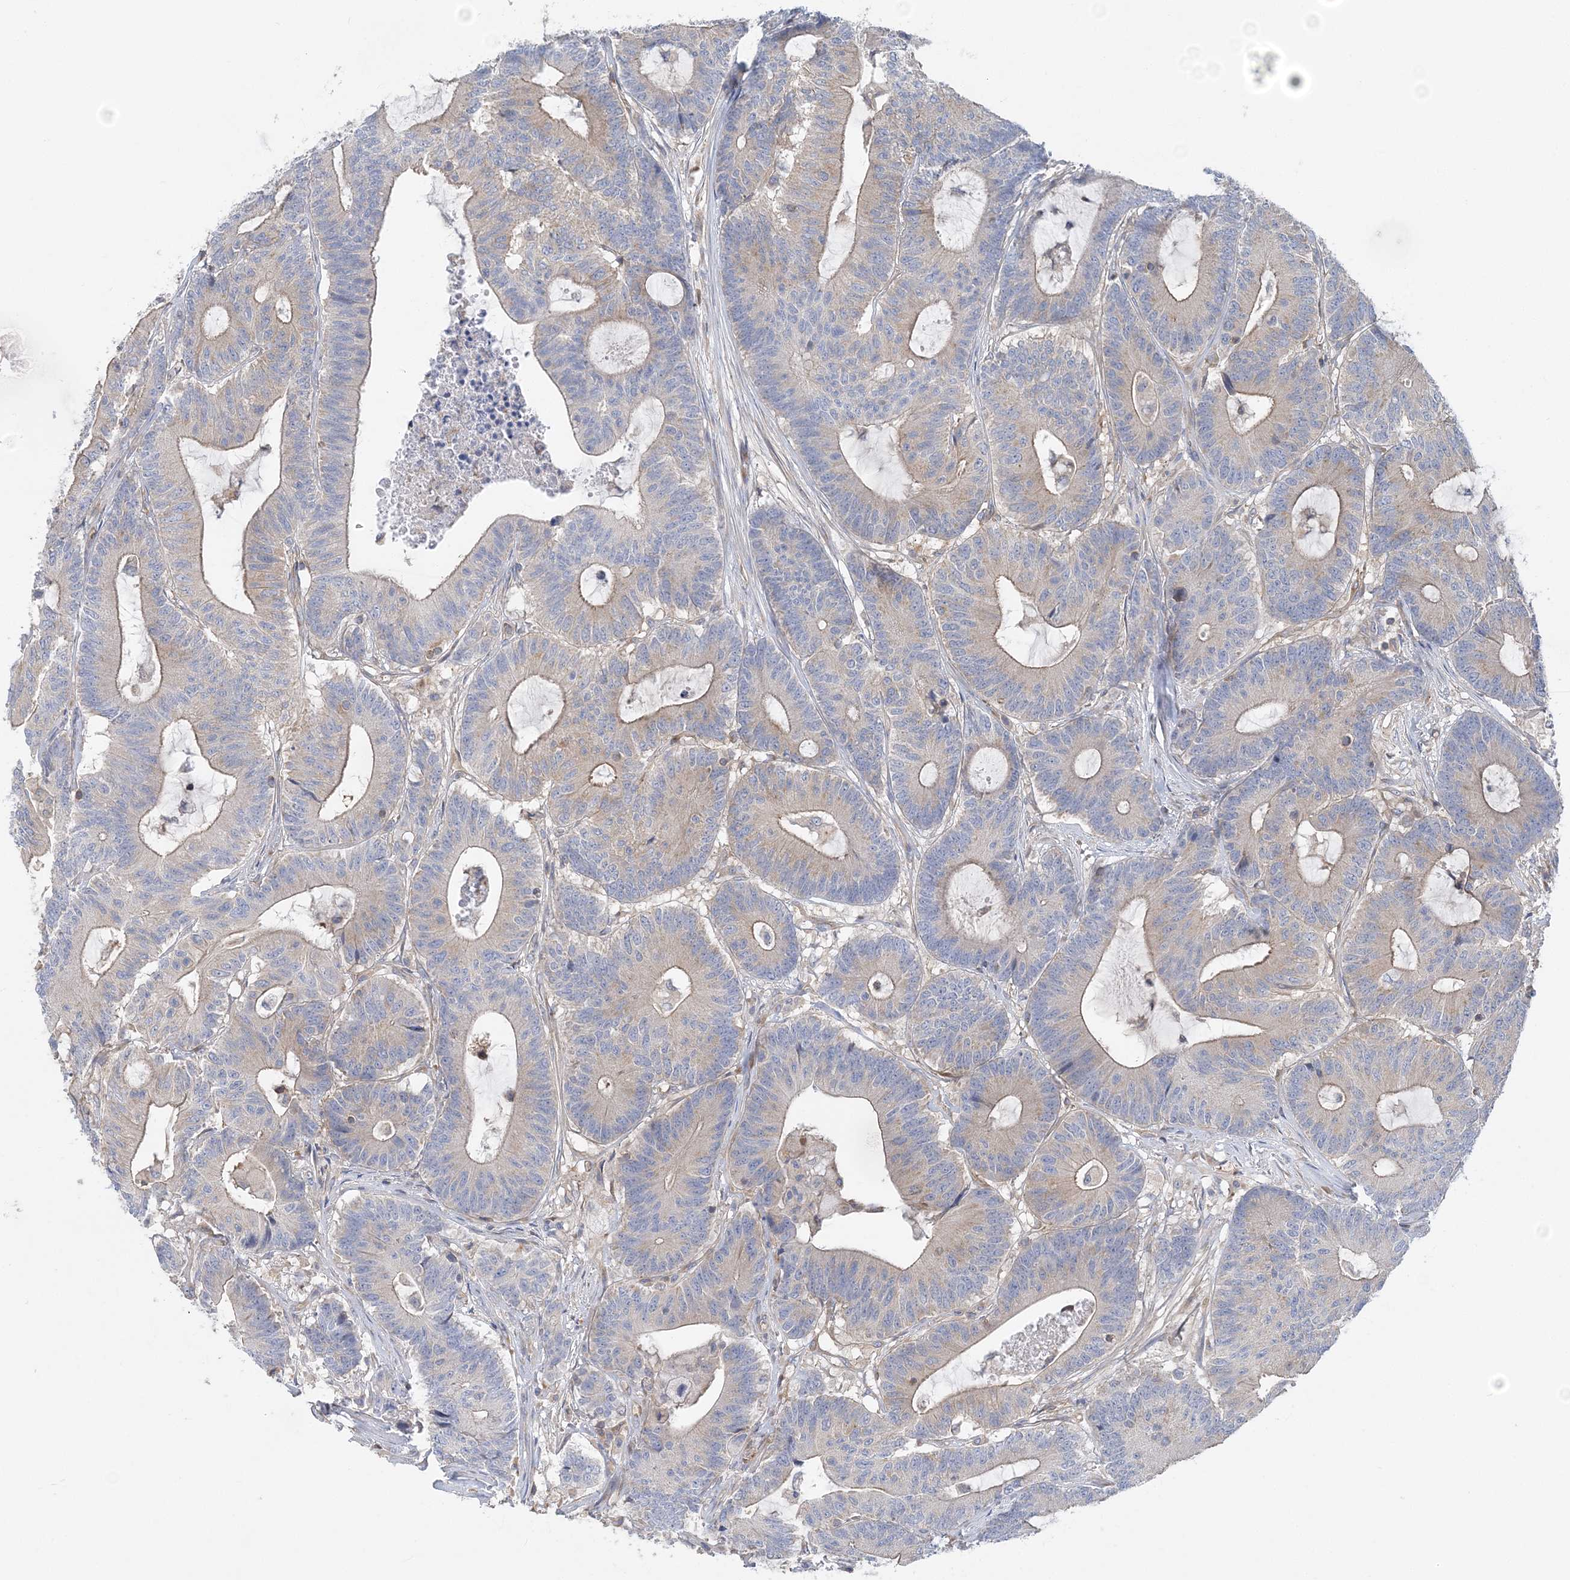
{"staining": {"intensity": "weak", "quantity": "<25%", "location": "cytoplasmic/membranous"}, "tissue": "colorectal cancer", "cell_type": "Tumor cells", "image_type": "cancer", "snomed": [{"axis": "morphology", "description": "Adenocarcinoma, NOS"}, {"axis": "topography", "description": "Colon"}], "caption": "There is no significant staining in tumor cells of adenocarcinoma (colorectal).", "gene": "FAM114A2", "patient": {"sex": "female", "age": 84}}